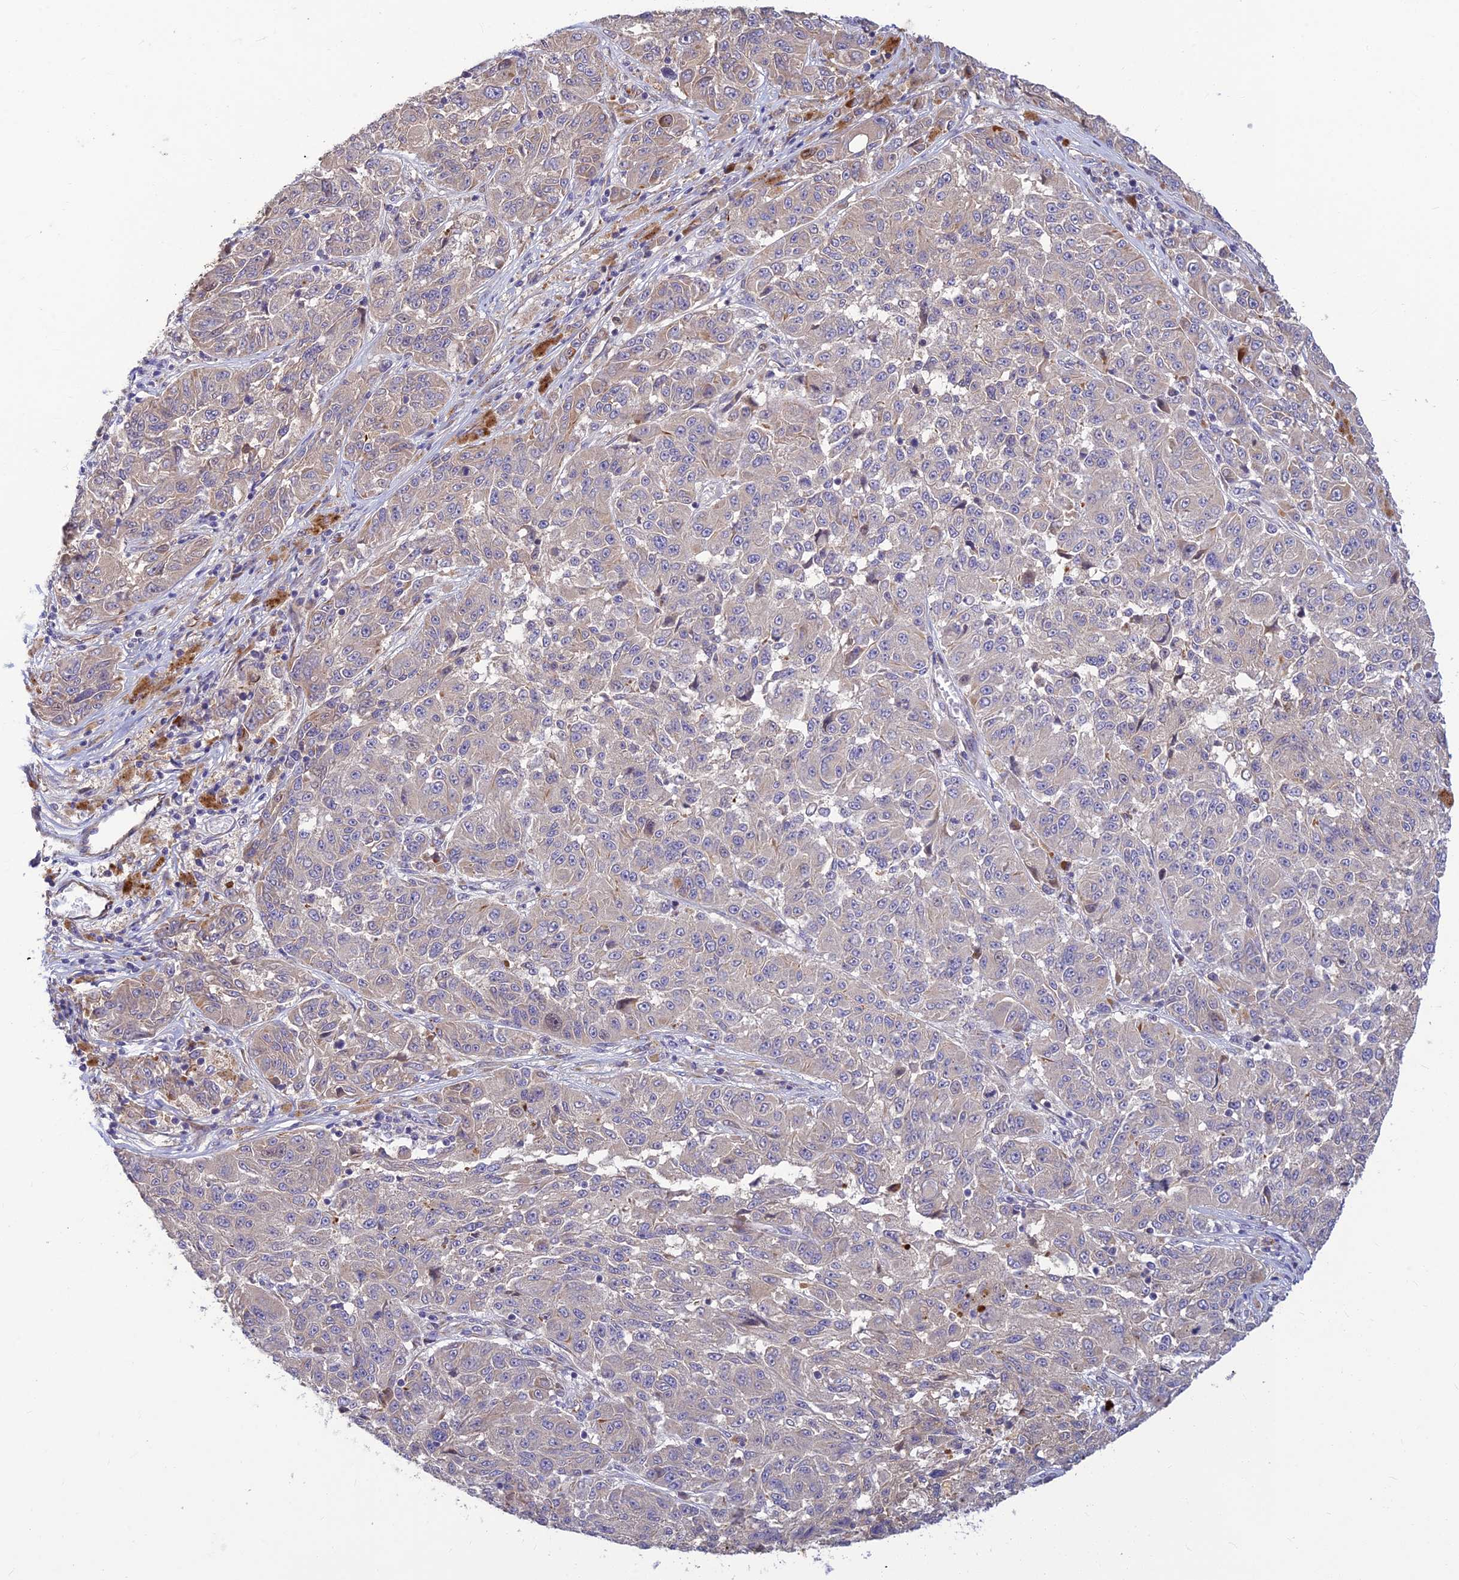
{"staining": {"intensity": "negative", "quantity": "none", "location": "none"}, "tissue": "melanoma", "cell_type": "Tumor cells", "image_type": "cancer", "snomed": [{"axis": "morphology", "description": "Malignant melanoma, NOS"}, {"axis": "topography", "description": "Skin"}], "caption": "The immunohistochemistry histopathology image has no significant staining in tumor cells of melanoma tissue. (Stains: DAB immunohistochemistry (IHC) with hematoxylin counter stain, Microscopy: brightfield microscopy at high magnification).", "gene": "ST8SIA5", "patient": {"sex": "male", "age": 53}}